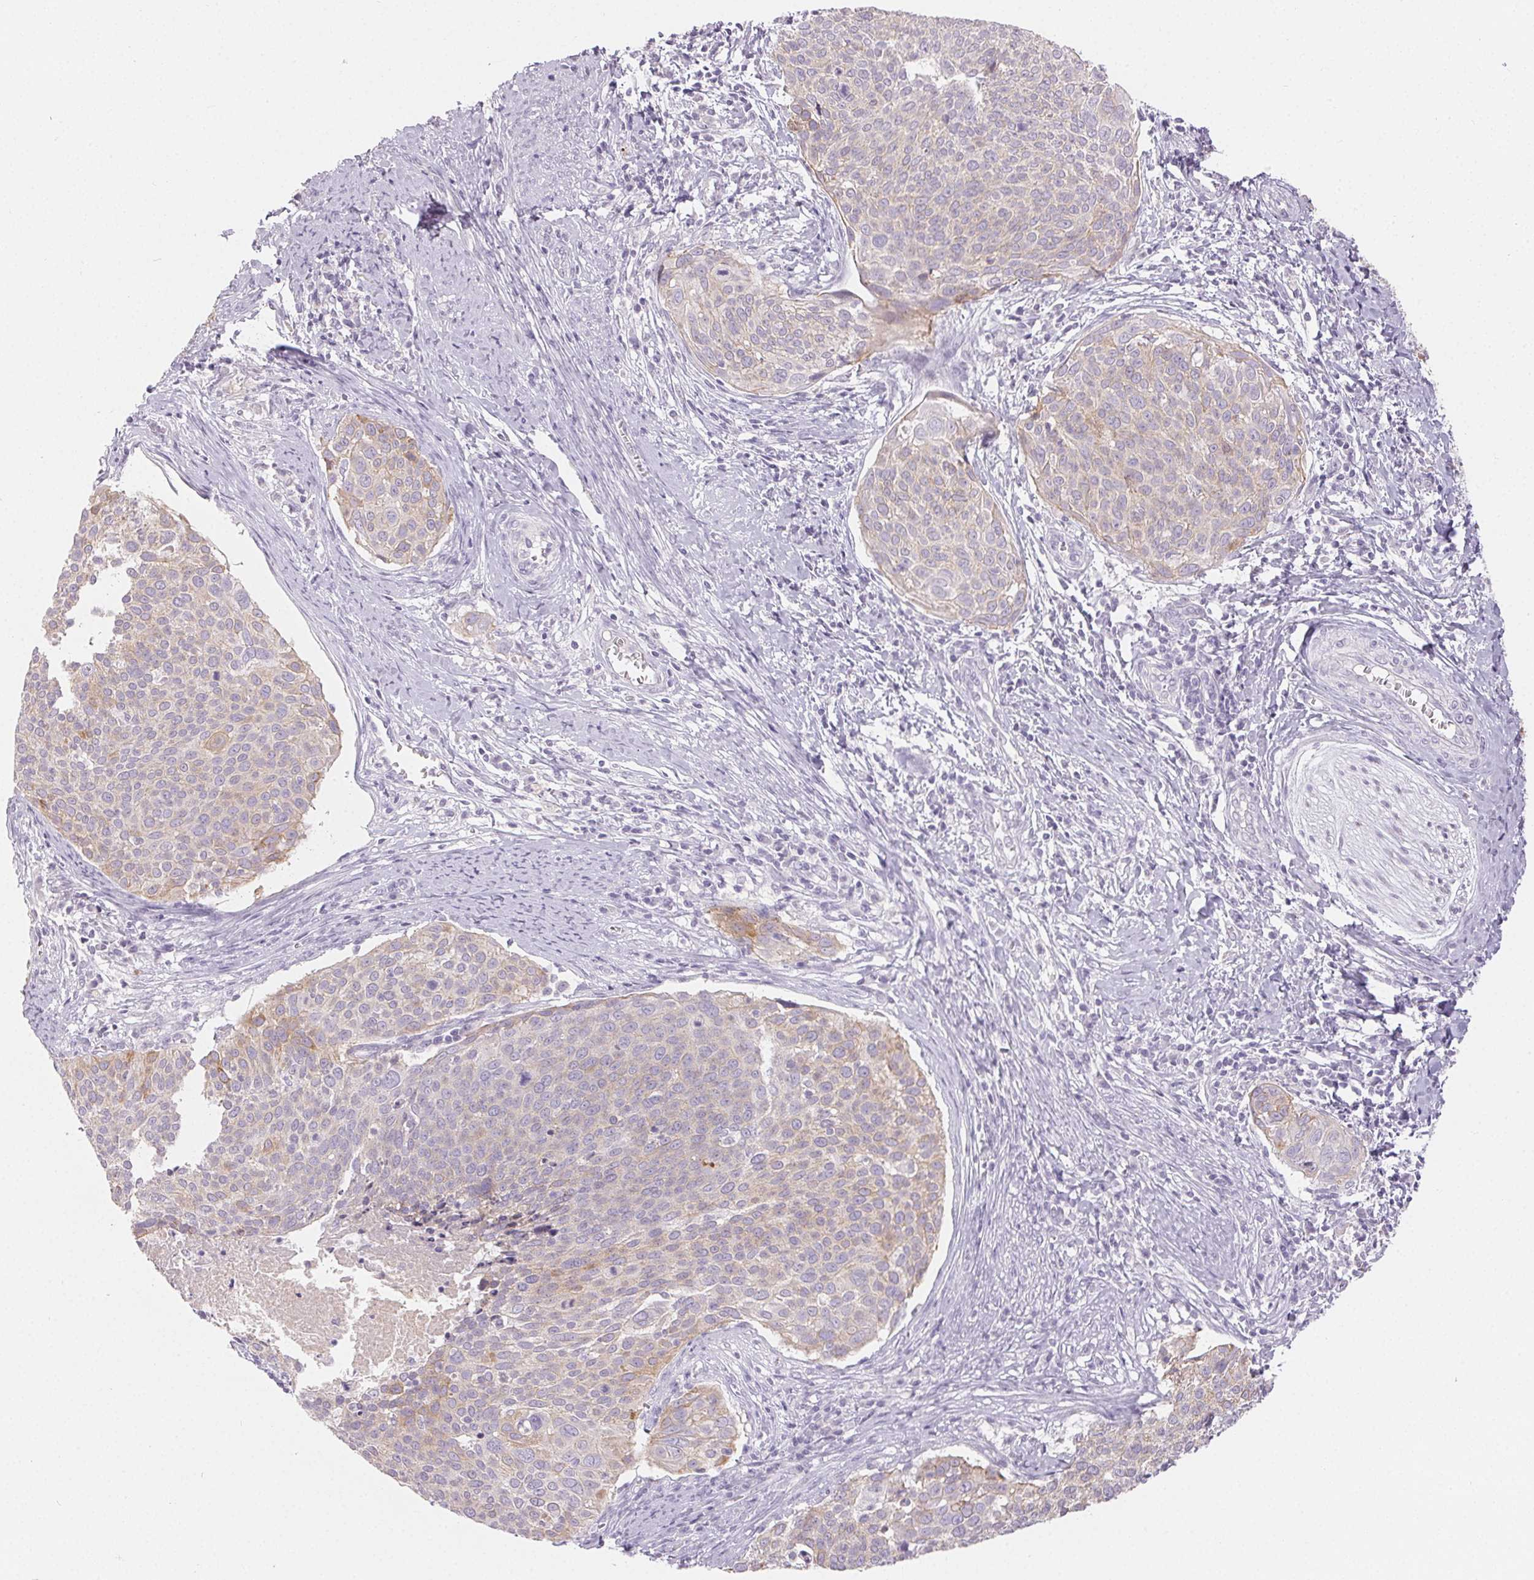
{"staining": {"intensity": "weak", "quantity": "<25%", "location": "cytoplasmic/membranous"}, "tissue": "cervical cancer", "cell_type": "Tumor cells", "image_type": "cancer", "snomed": [{"axis": "morphology", "description": "Squamous cell carcinoma, NOS"}, {"axis": "topography", "description": "Cervix"}], "caption": "The immunohistochemistry (IHC) micrograph has no significant positivity in tumor cells of cervical squamous cell carcinoma tissue.", "gene": "SFTPD", "patient": {"sex": "female", "age": 39}}